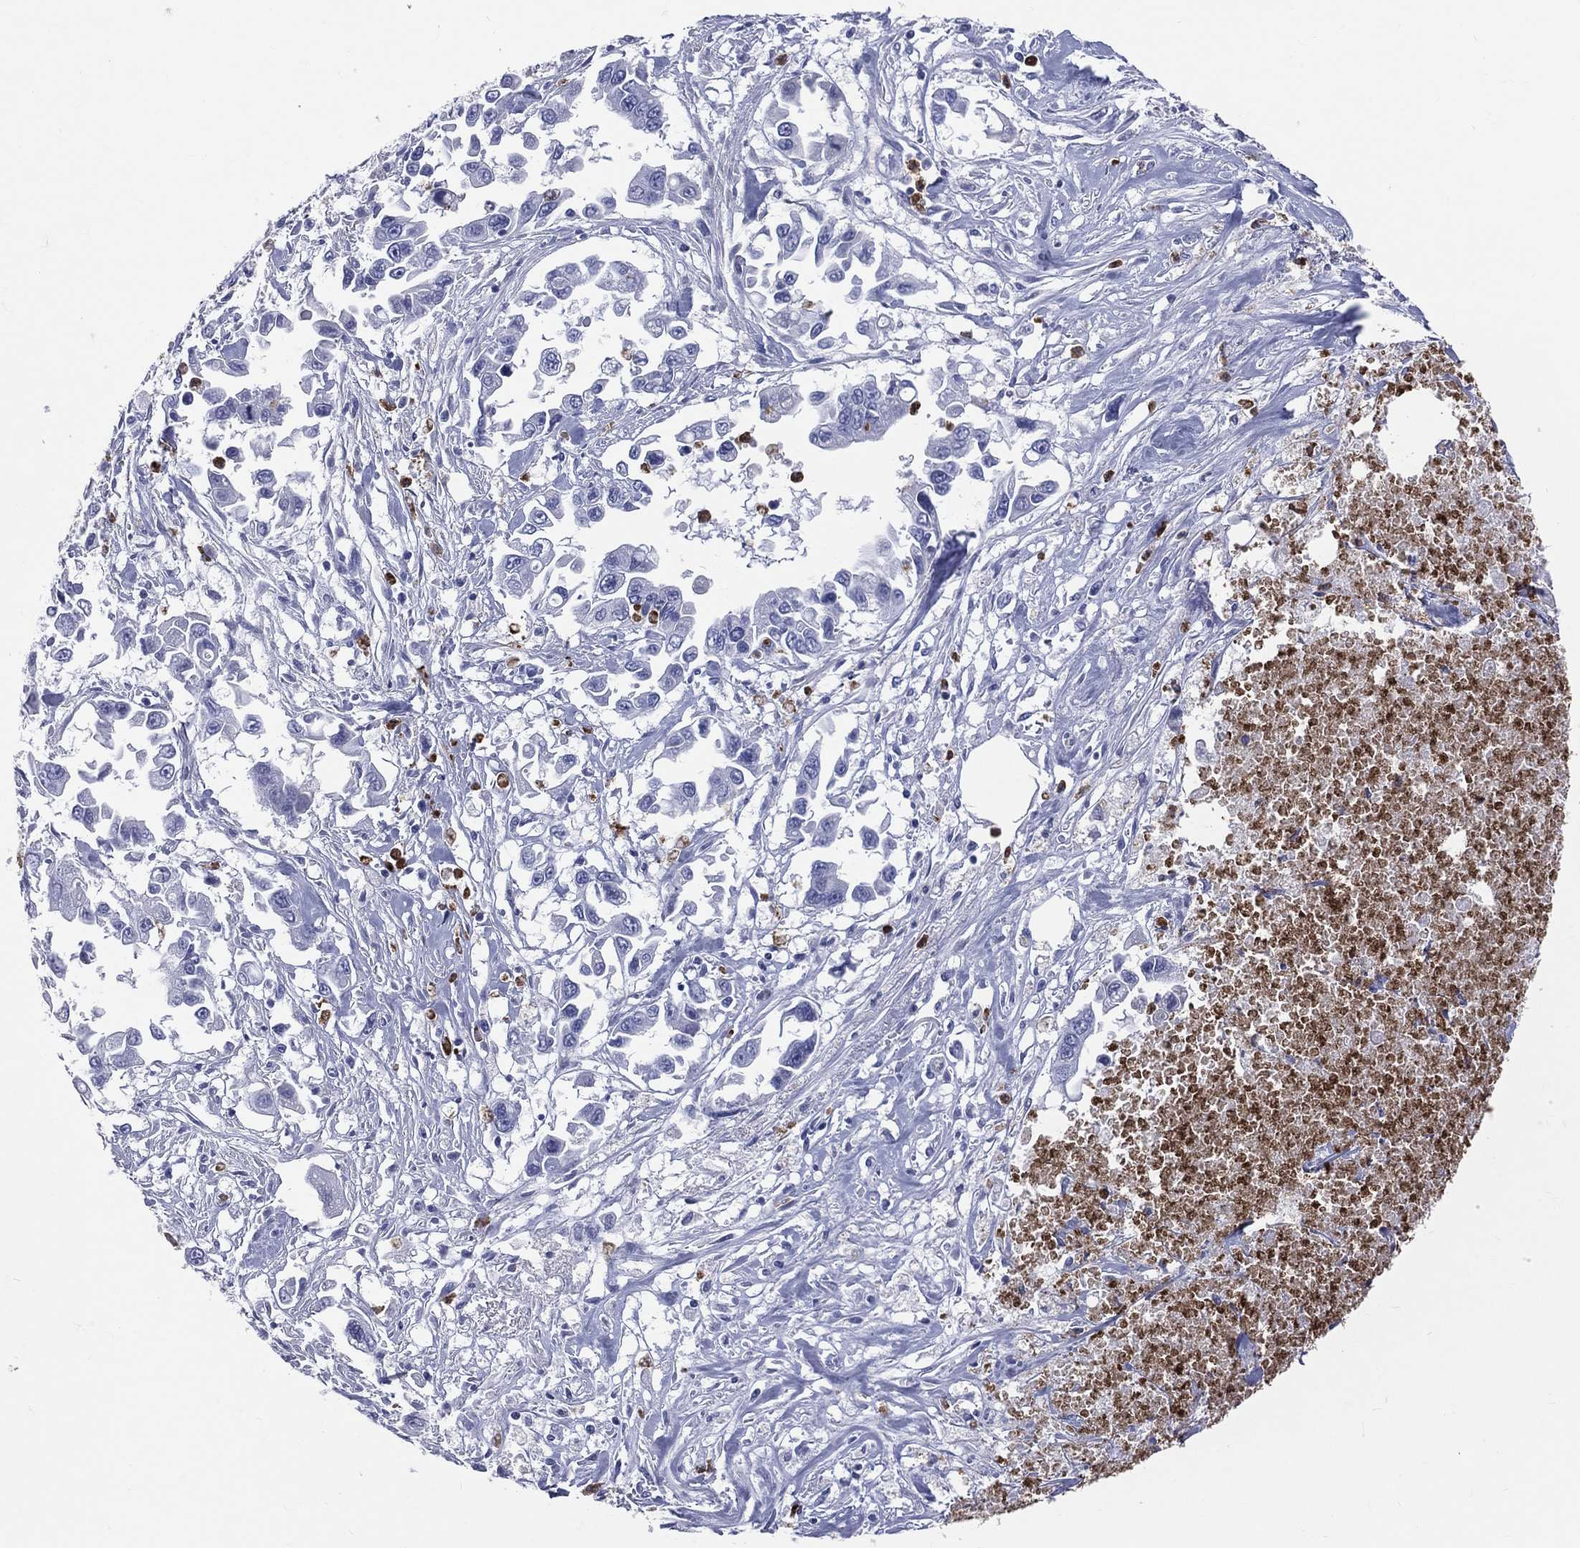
{"staining": {"intensity": "negative", "quantity": "none", "location": "none"}, "tissue": "pancreatic cancer", "cell_type": "Tumor cells", "image_type": "cancer", "snomed": [{"axis": "morphology", "description": "Adenocarcinoma, NOS"}, {"axis": "topography", "description": "Pancreas"}], "caption": "This is an immunohistochemistry image of pancreatic adenocarcinoma. There is no expression in tumor cells.", "gene": "PGLYRP1", "patient": {"sex": "female", "age": 83}}